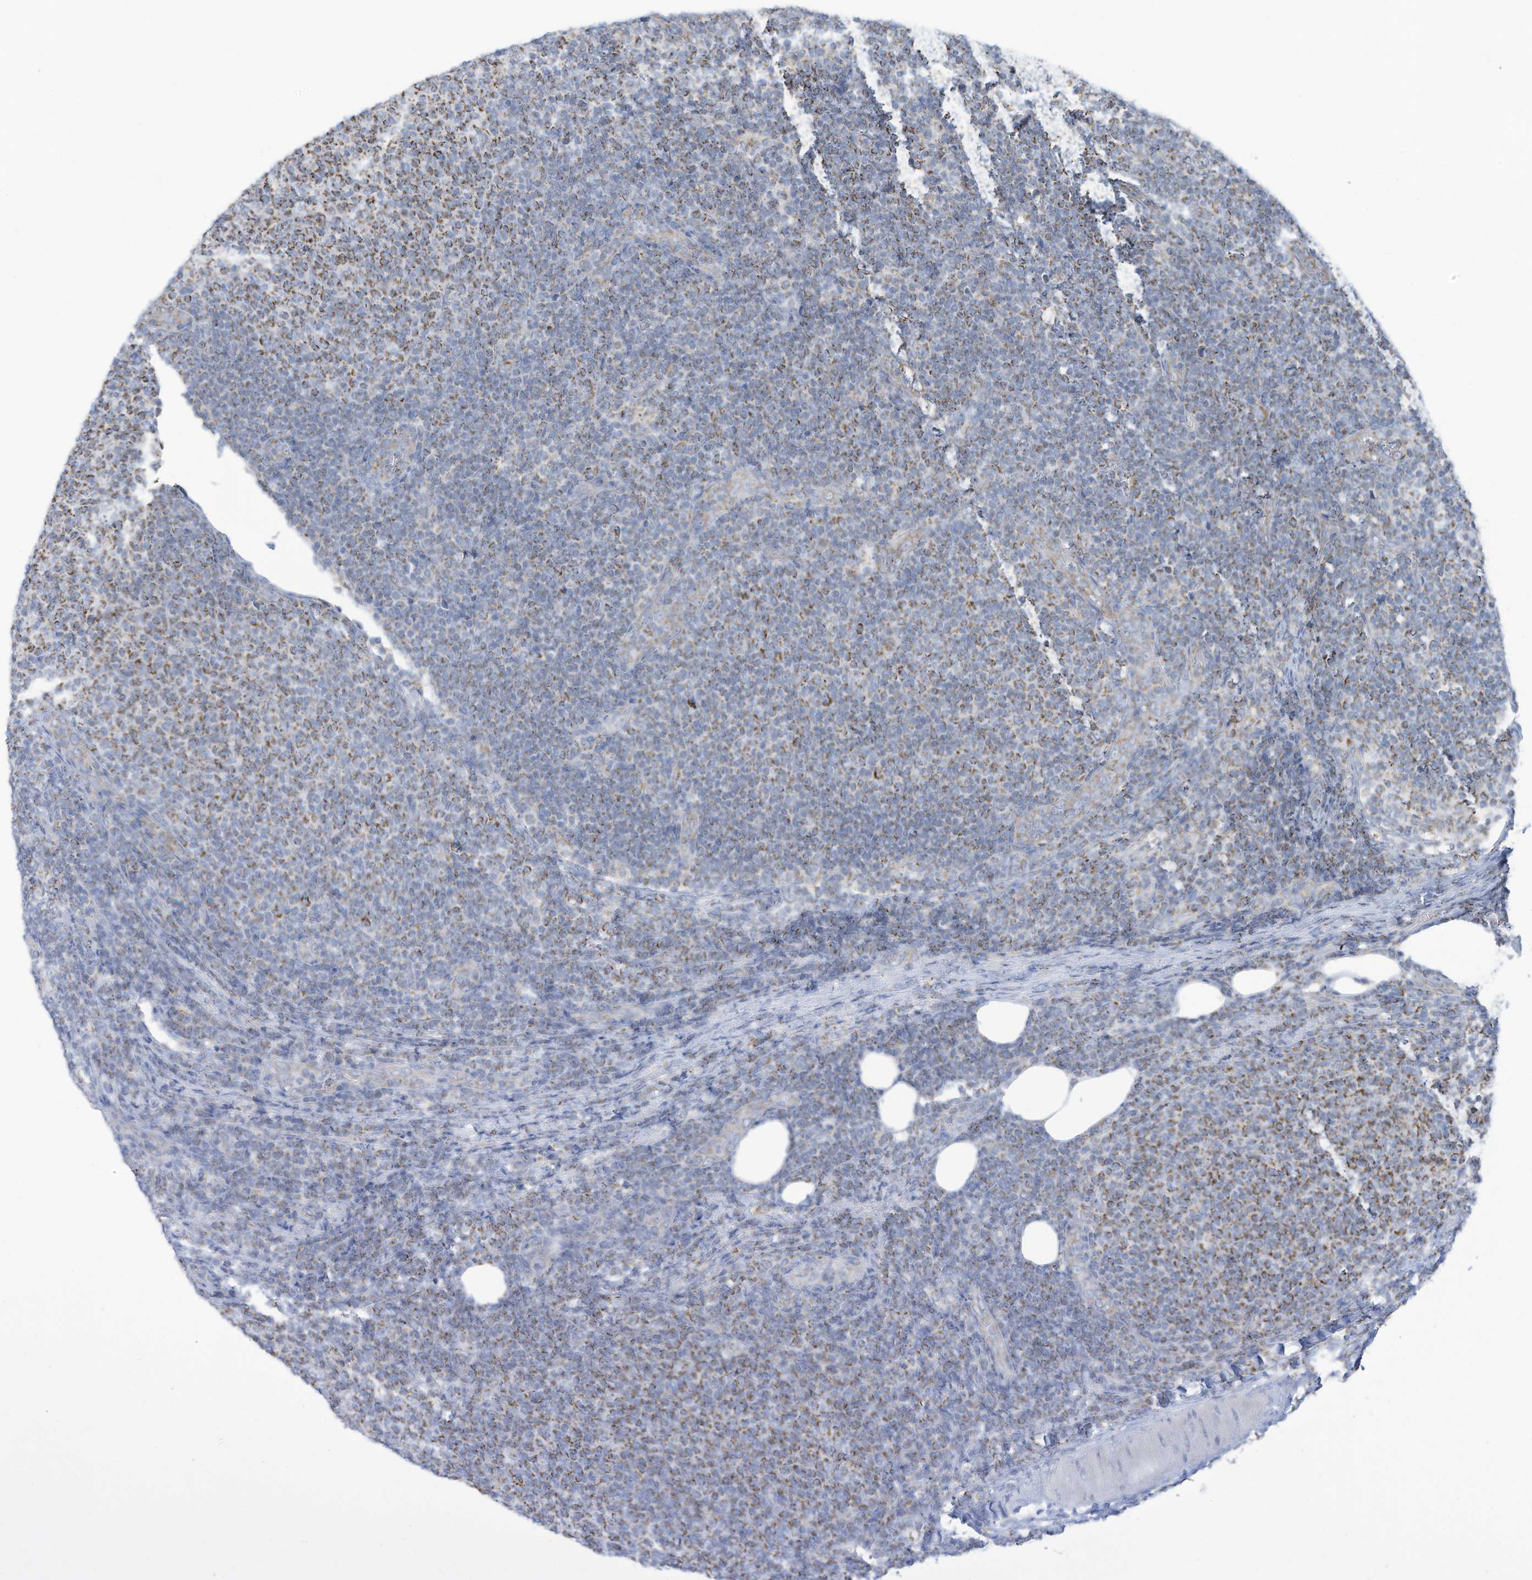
{"staining": {"intensity": "moderate", "quantity": "25%-75%", "location": "cytoplasmic/membranous"}, "tissue": "lymphoma", "cell_type": "Tumor cells", "image_type": "cancer", "snomed": [{"axis": "morphology", "description": "Malignant lymphoma, non-Hodgkin's type, Low grade"}, {"axis": "topography", "description": "Lymph node"}], "caption": "Tumor cells show moderate cytoplasmic/membranous expression in about 25%-75% of cells in malignant lymphoma, non-Hodgkin's type (low-grade).", "gene": "NLN", "patient": {"sex": "male", "age": 66}}